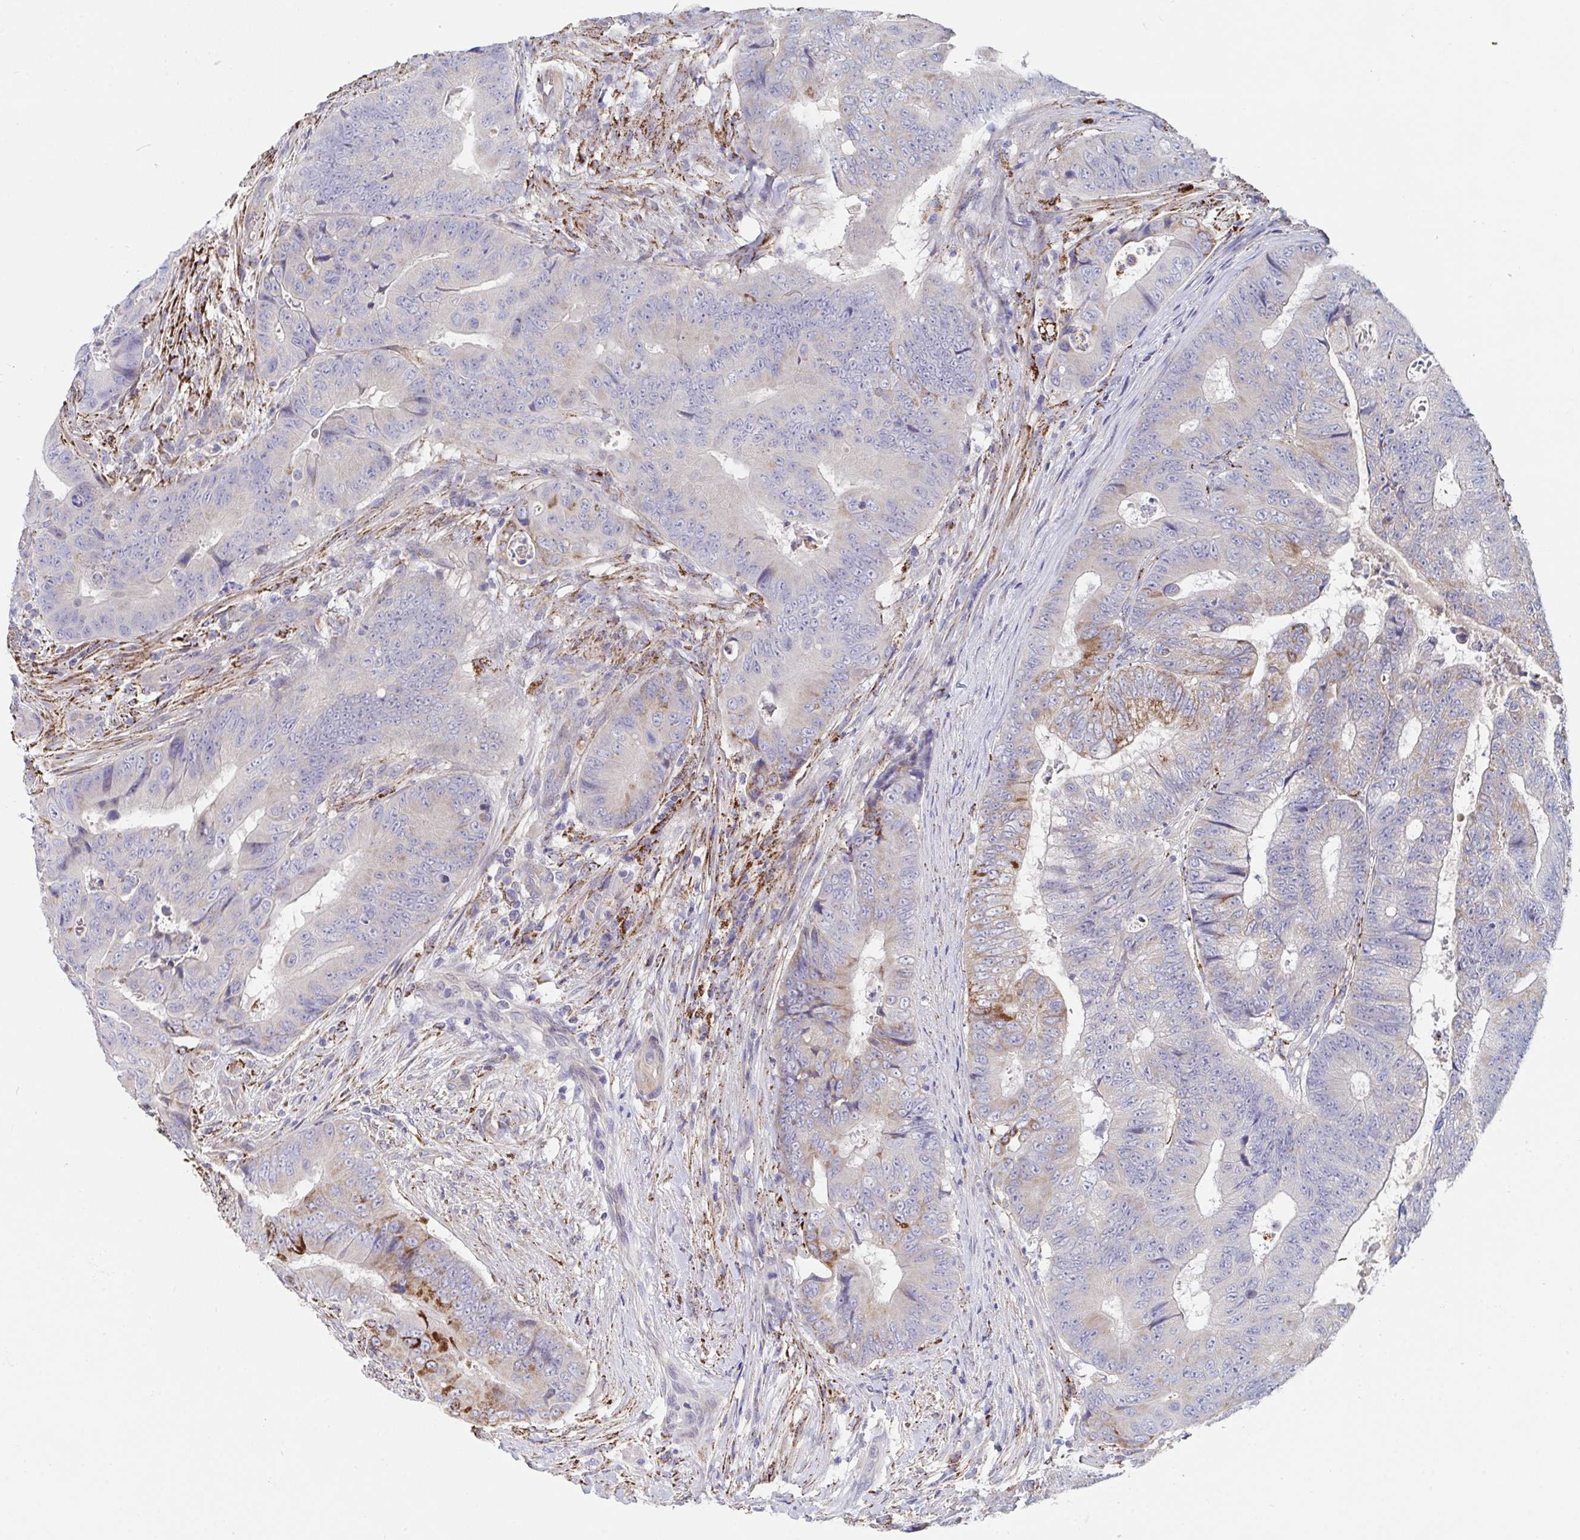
{"staining": {"intensity": "moderate", "quantity": "<25%", "location": "cytoplasmic/membranous"}, "tissue": "colorectal cancer", "cell_type": "Tumor cells", "image_type": "cancer", "snomed": [{"axis": "morphology", "description": "Adenocarcinoma, NOS"}, {"axis": "topography", "description": "Colon"}], "caption": "Colorectal cancer tissue demonstrates moderate cytoplasmic/membranous expression in approximately <25% of tumor cells", "gene": "FAM156B", "patient": {"sex": "female", "age": 48}}